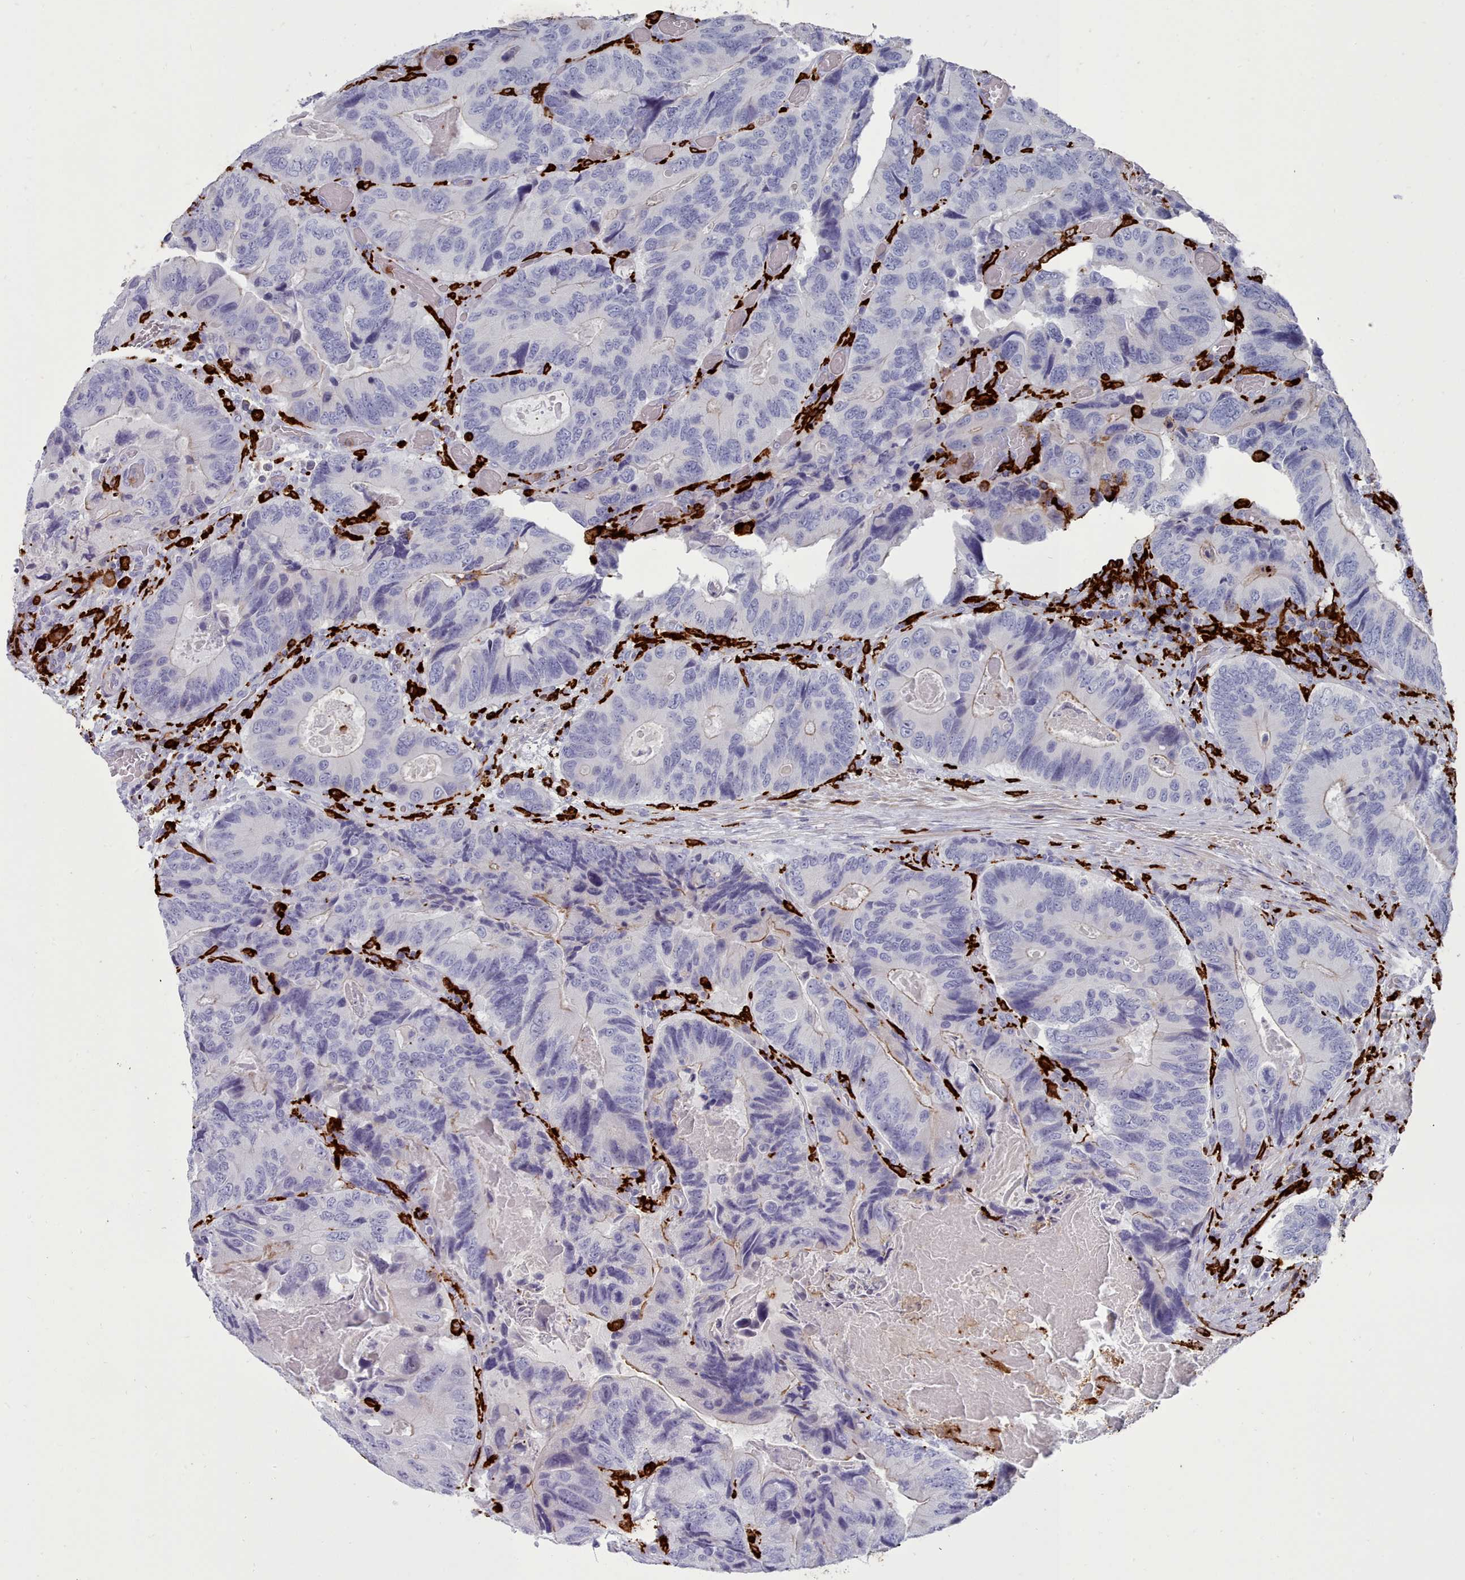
{"staining": {"intensity": "negative", "quantity": "none", "location": "none"}, "tissue": "colorectal cancer", "cell_type": "Tumor cells", "image_type": "cancer", "snomed": [{"axis": "morphology", "description": "Adenocarcinoma, NOS"}, {"axis": "topography", "description": "Colon"}], "caption": "The image displays no significant positivity in tumor cells of colorectal adenocarcinoma.", "gene": "AIF1", "patient": {"sex": "male", "age": 84}}